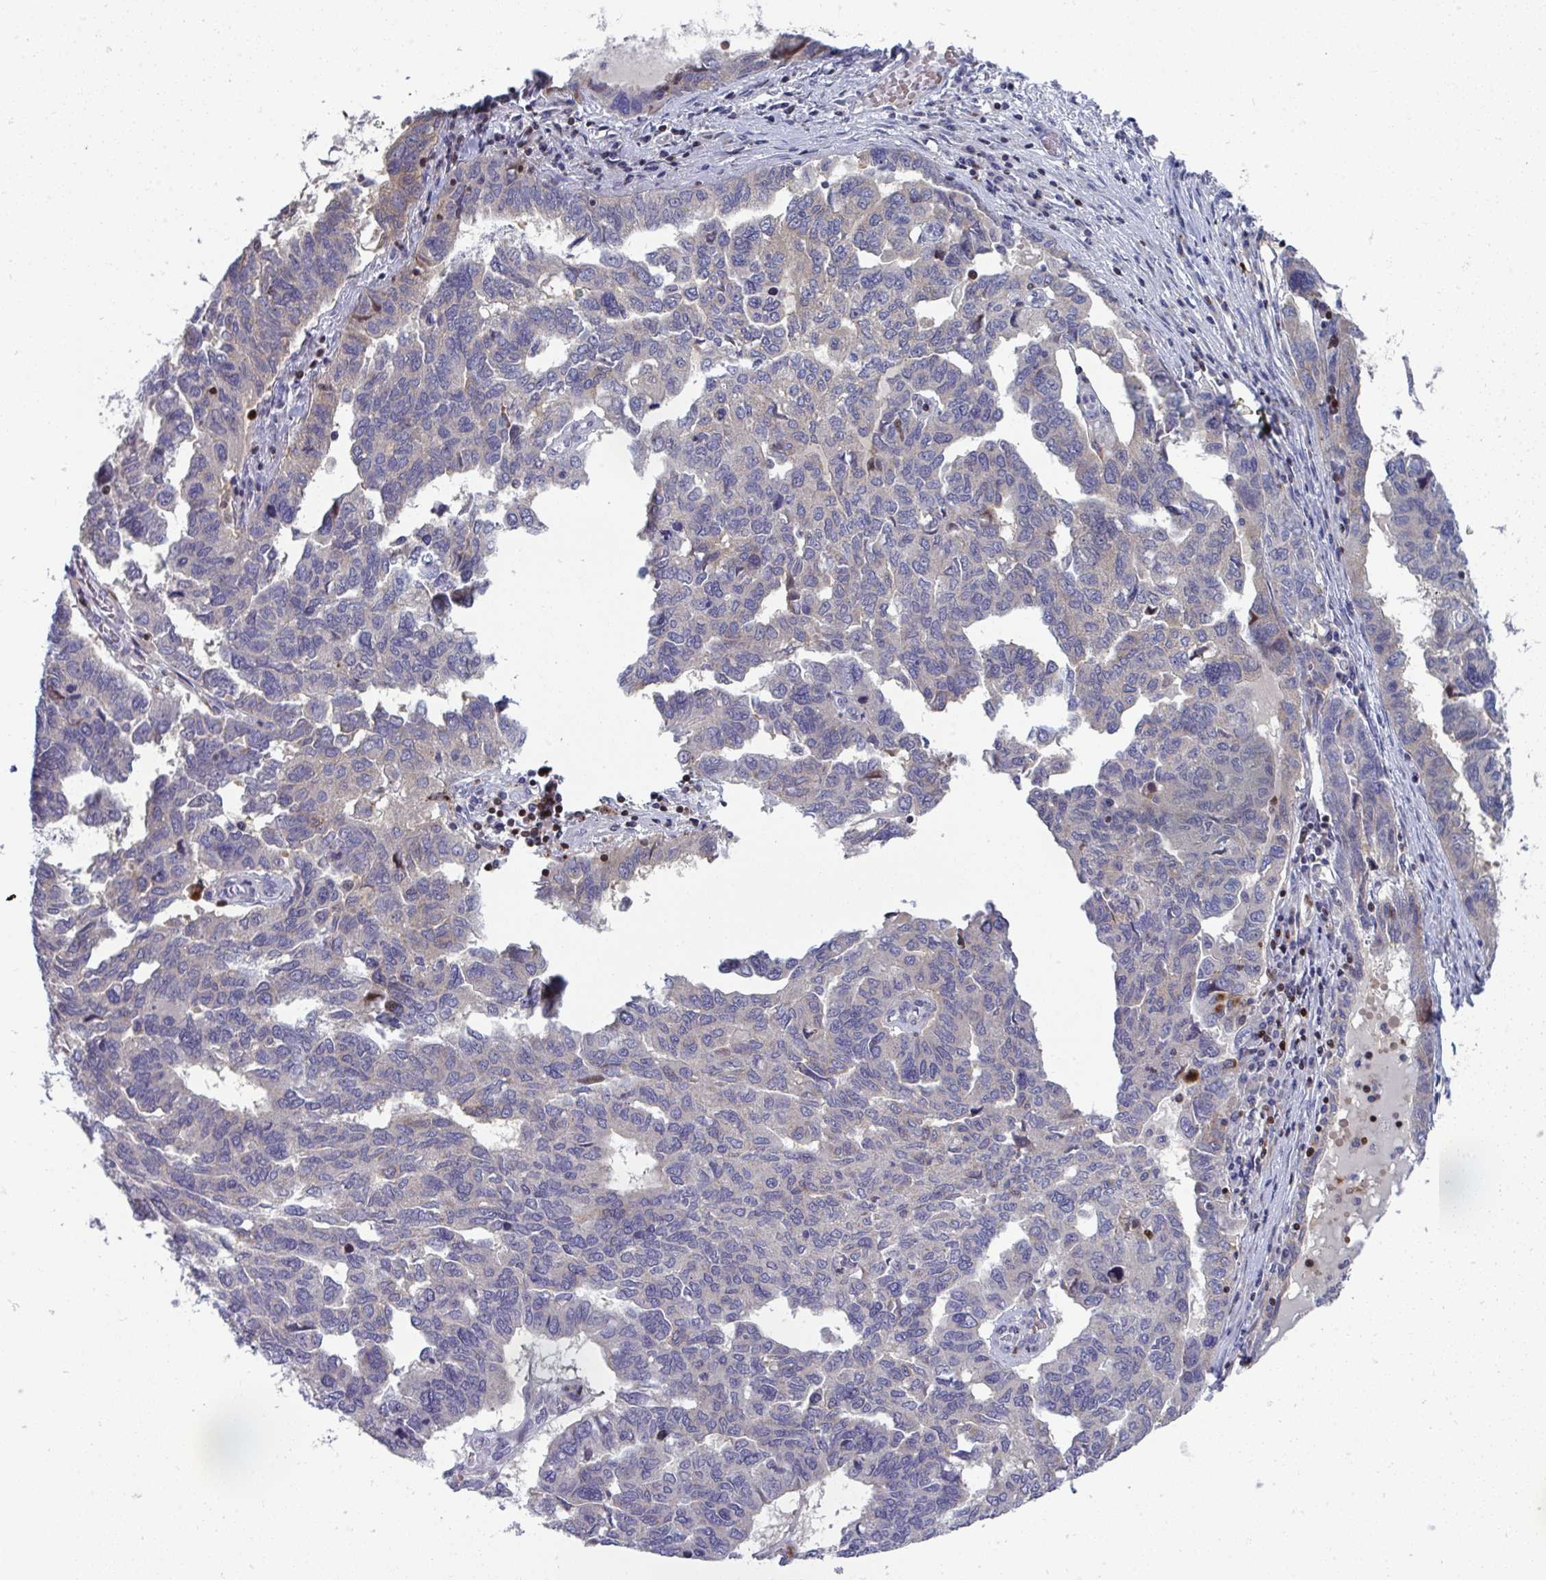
{"staining": {"intensity": "negative", "quantity": "none", "location": "none"}, "tissue": "ovarian cancer", "cell_type": "Tumor cells", "image_type": "cancer", "snomed": [{"axis": "morphology", "description": "Cystadenocarcinoma, serous, NOS"}, {"axis": "topography", "description": "Ovary"}], "caption": "Immunohistochemistry image of ovarian cancer (serous cystadenocarcinoma) stained for a protein (brown), which displays no staining in tumor cells.", "gene": "AOC2", "patient": {"sex": "female", "age": 64}}